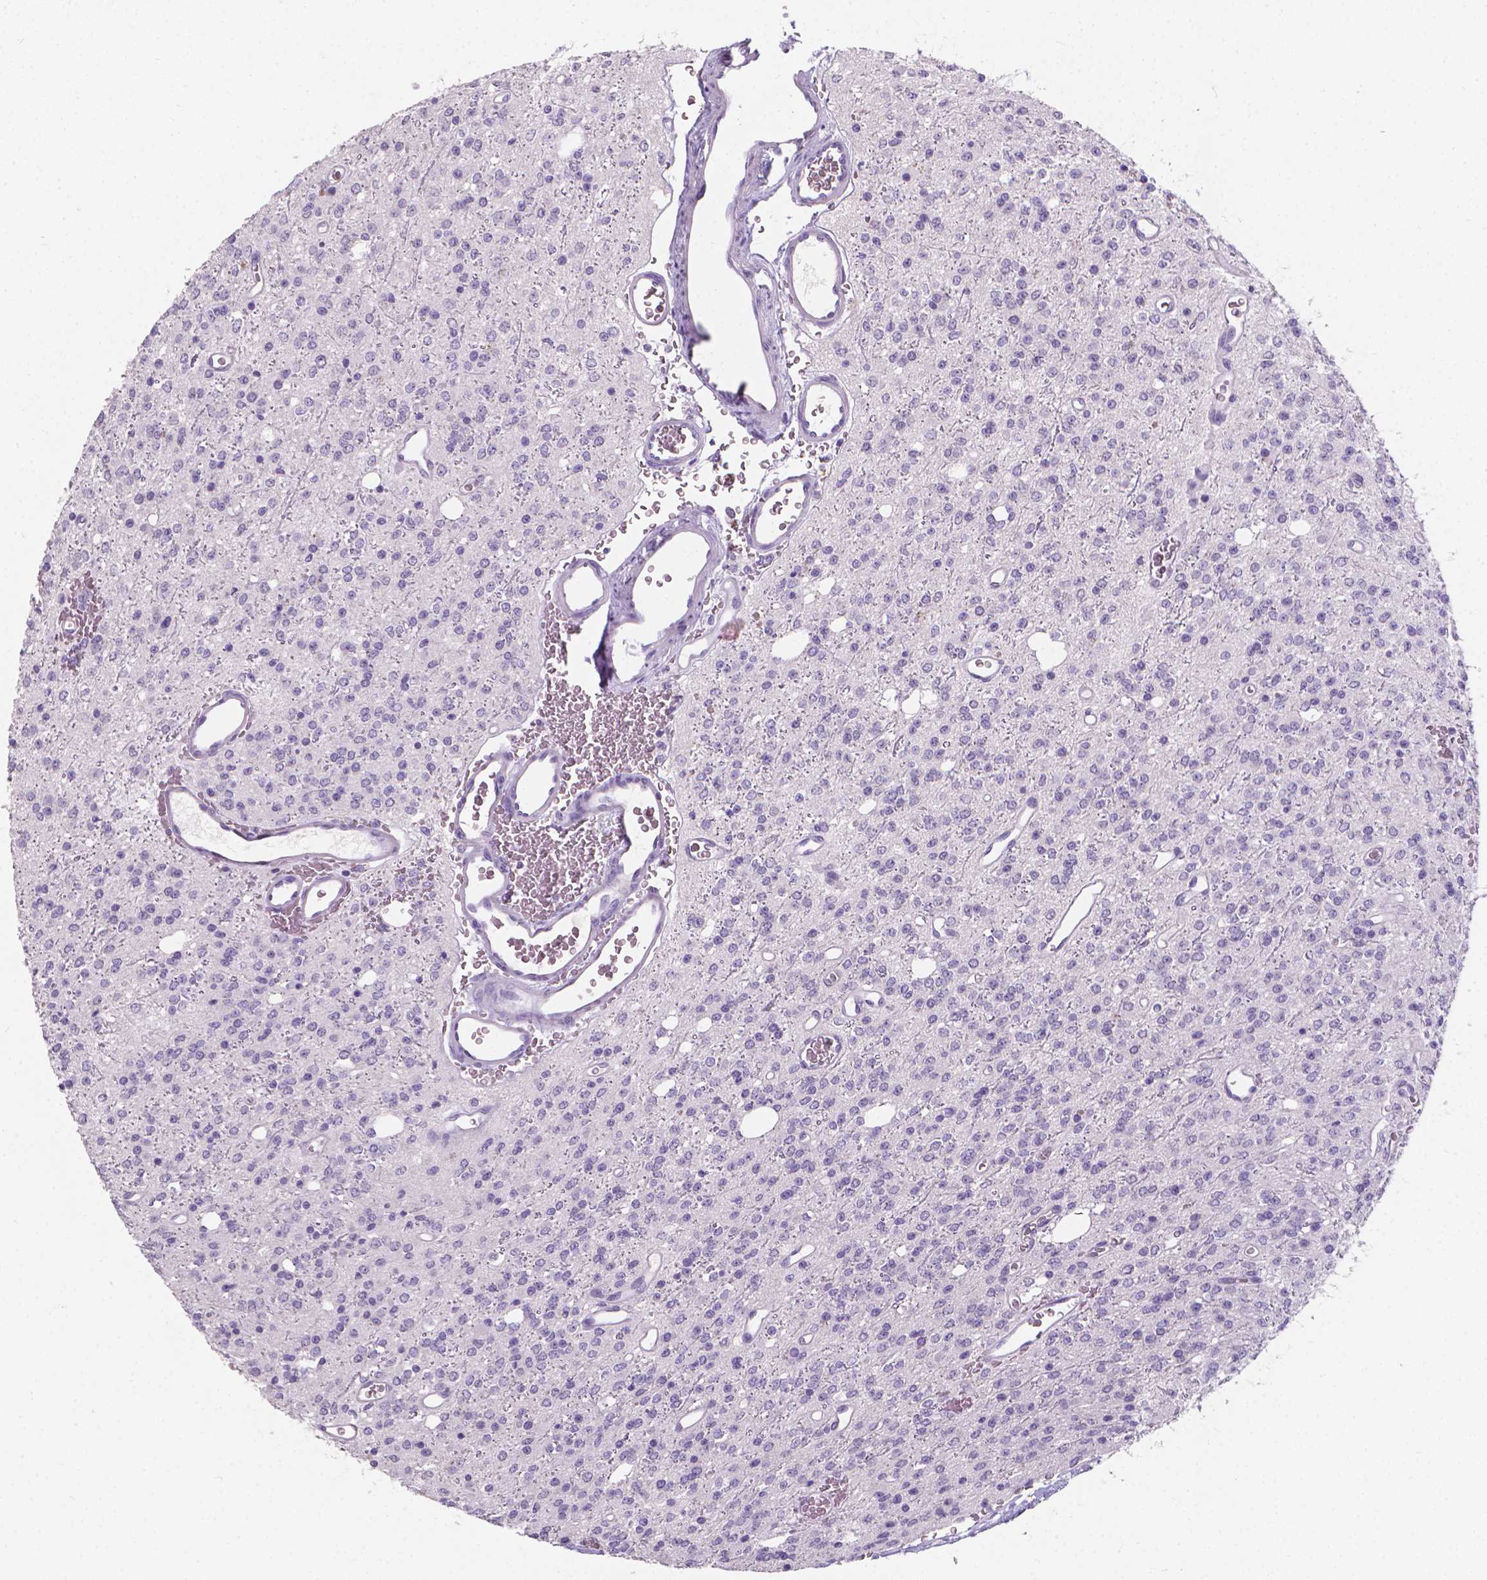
{"staining": {"intensity": "negative", "quantity": "none", "location": "none"}, "tissue": "glioma", "cell_type": "Tumor cells", "image_type": "cancer", "snomed": [{"axis": "morphology", "description": "Glioma, malignant, Low grade"}, {"axis": "topography", "description": "Brain"}], "caption": "A photomicrograph of human malignant low-grade glioma is negative for staining in tumor cells. The staining was performed using DAB (3,3'-diaminobenzidine) to visualize the protein expression in brown, while the nuclei were stained in blue with hematoxylin (Magnification: 20x).", "gene": "XPNPEP2", "patient": {"sex": "female", "age": 45}}